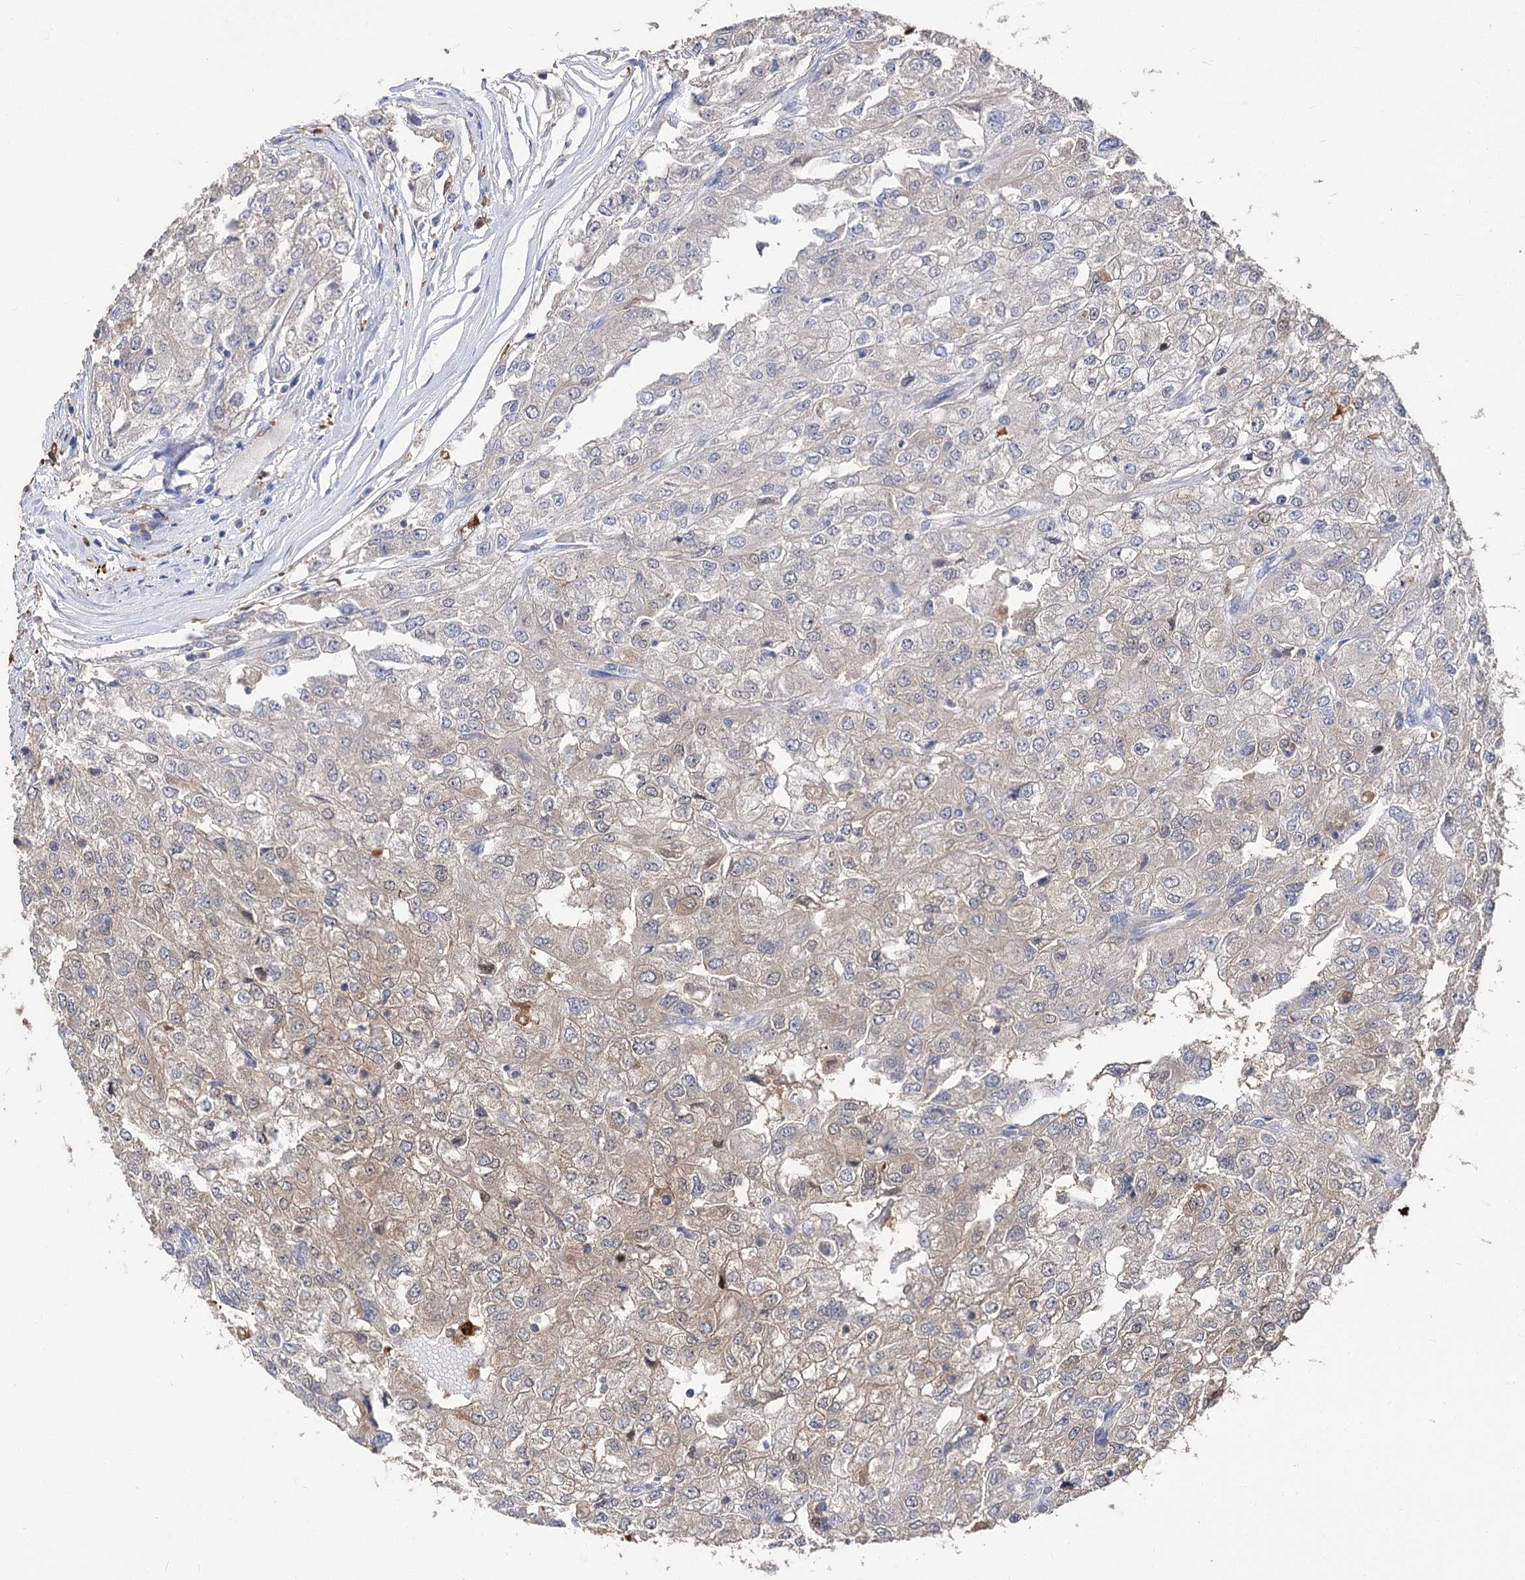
{"staining": {"intensity": "weak", "quantity": "<25%", "location": "cytoplasmic/membranous"}, "tissue": "renal cancer", "cell_type": "Tumor cells", "image_type": "cancer", "snomed": [{"axis": "morphology", "description": "Adenocarcinoma, NOS"}, {"axis": "topography", "description": "Kidney"}], "caption": "There is no significant staining in tumor cells of adenocarcinoma (renal).", "gene": "RASSF3", "patient": {"sex": "female", "age": 54}}